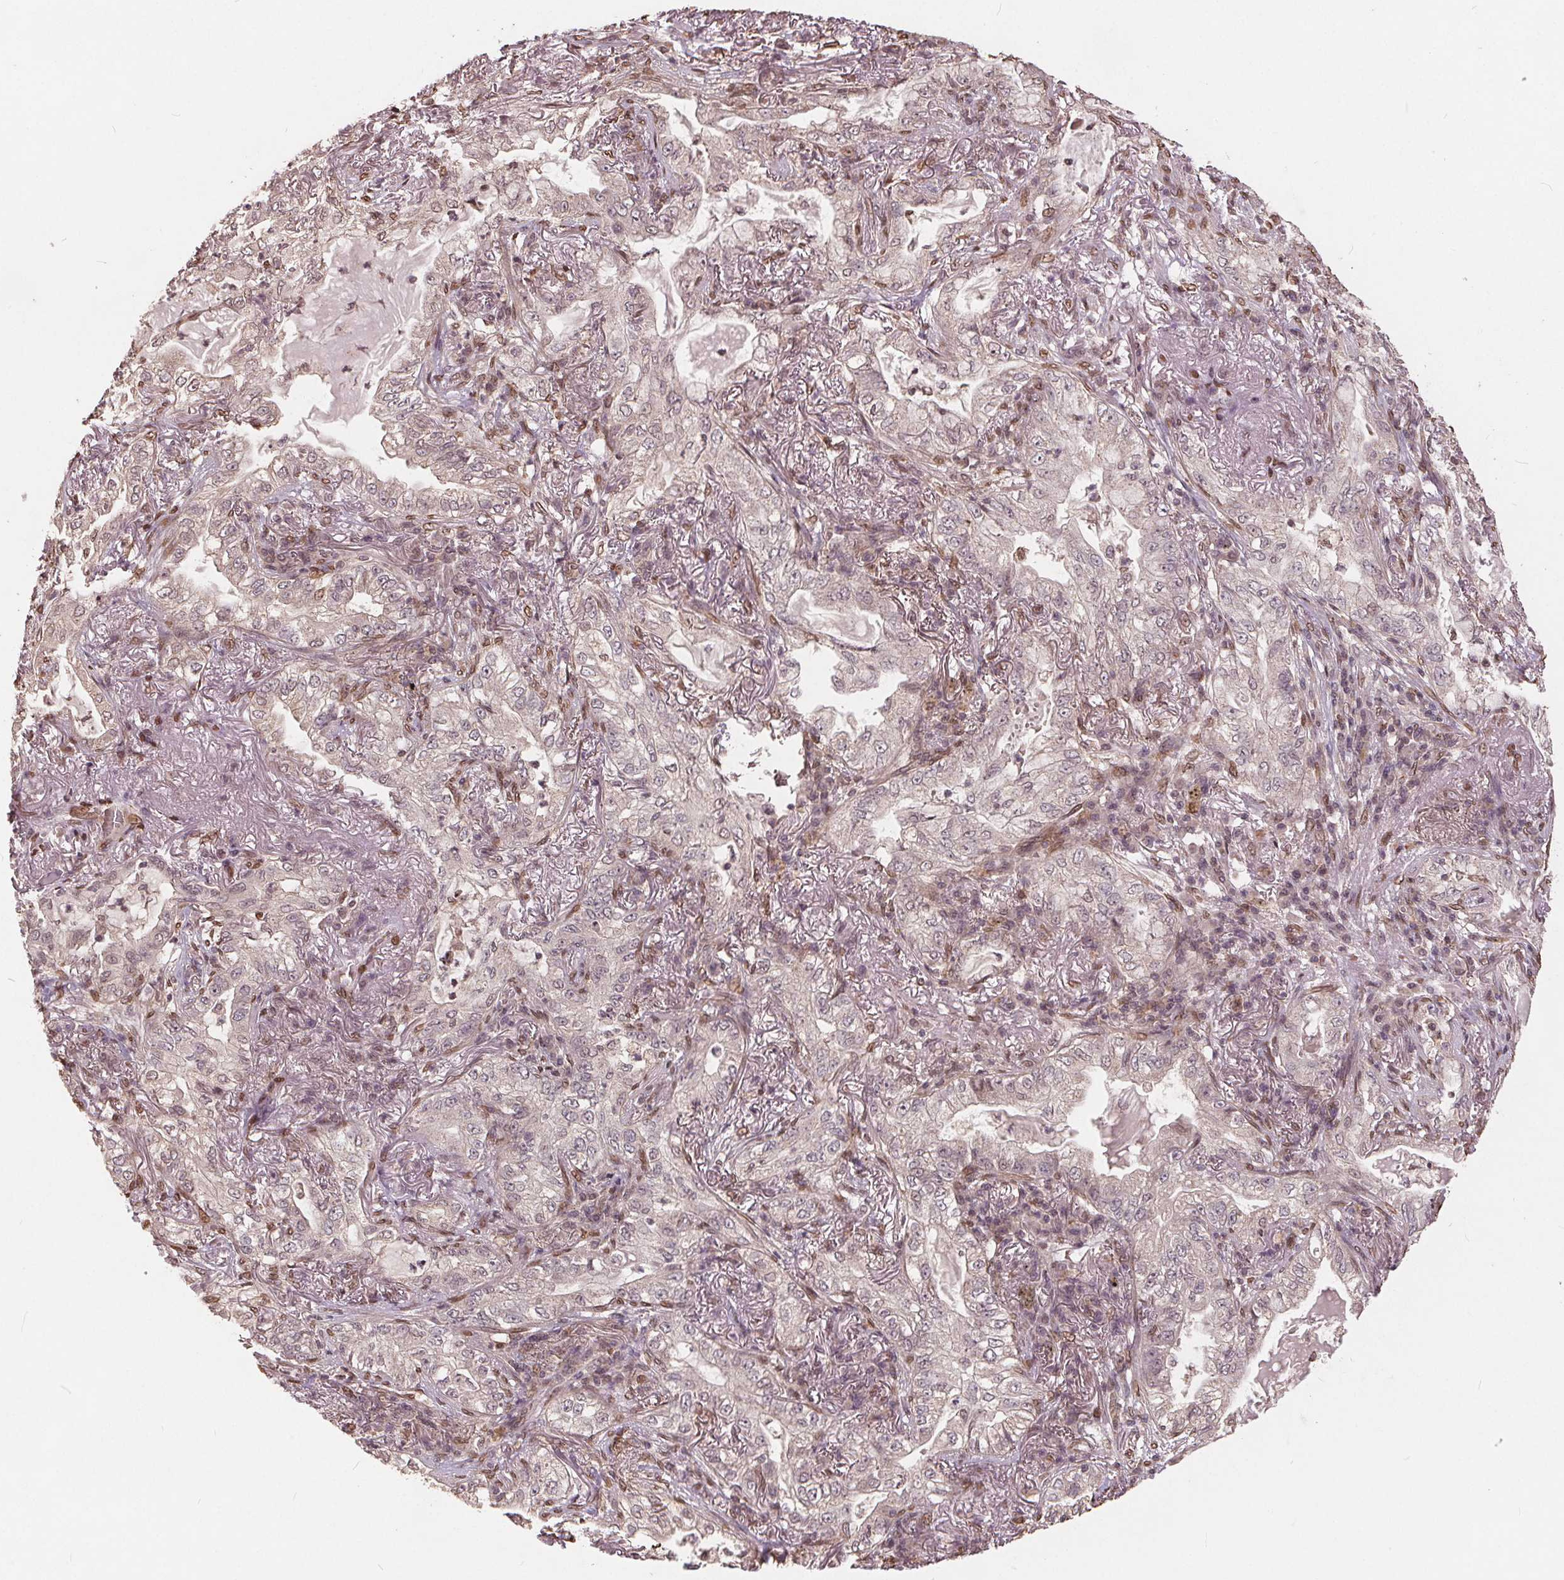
{"staining": {"intensity": "negative", "quantity": "none", "location": "none"}, "tissue": "lung cancer", "cell_type": "Tumor cells", "image_type": "cancer", "snomed": [{"axis": "morphology", "description": "Adenocarcinoma, NOS"}, {"axis": "topography", "description": "Lung"}], "caption": "Tumor cells are negative for brown protein staining in adenocarcinoma (lung).", "gene": "HIF1AN", "patient": {"sex": "female", "age": 73}}